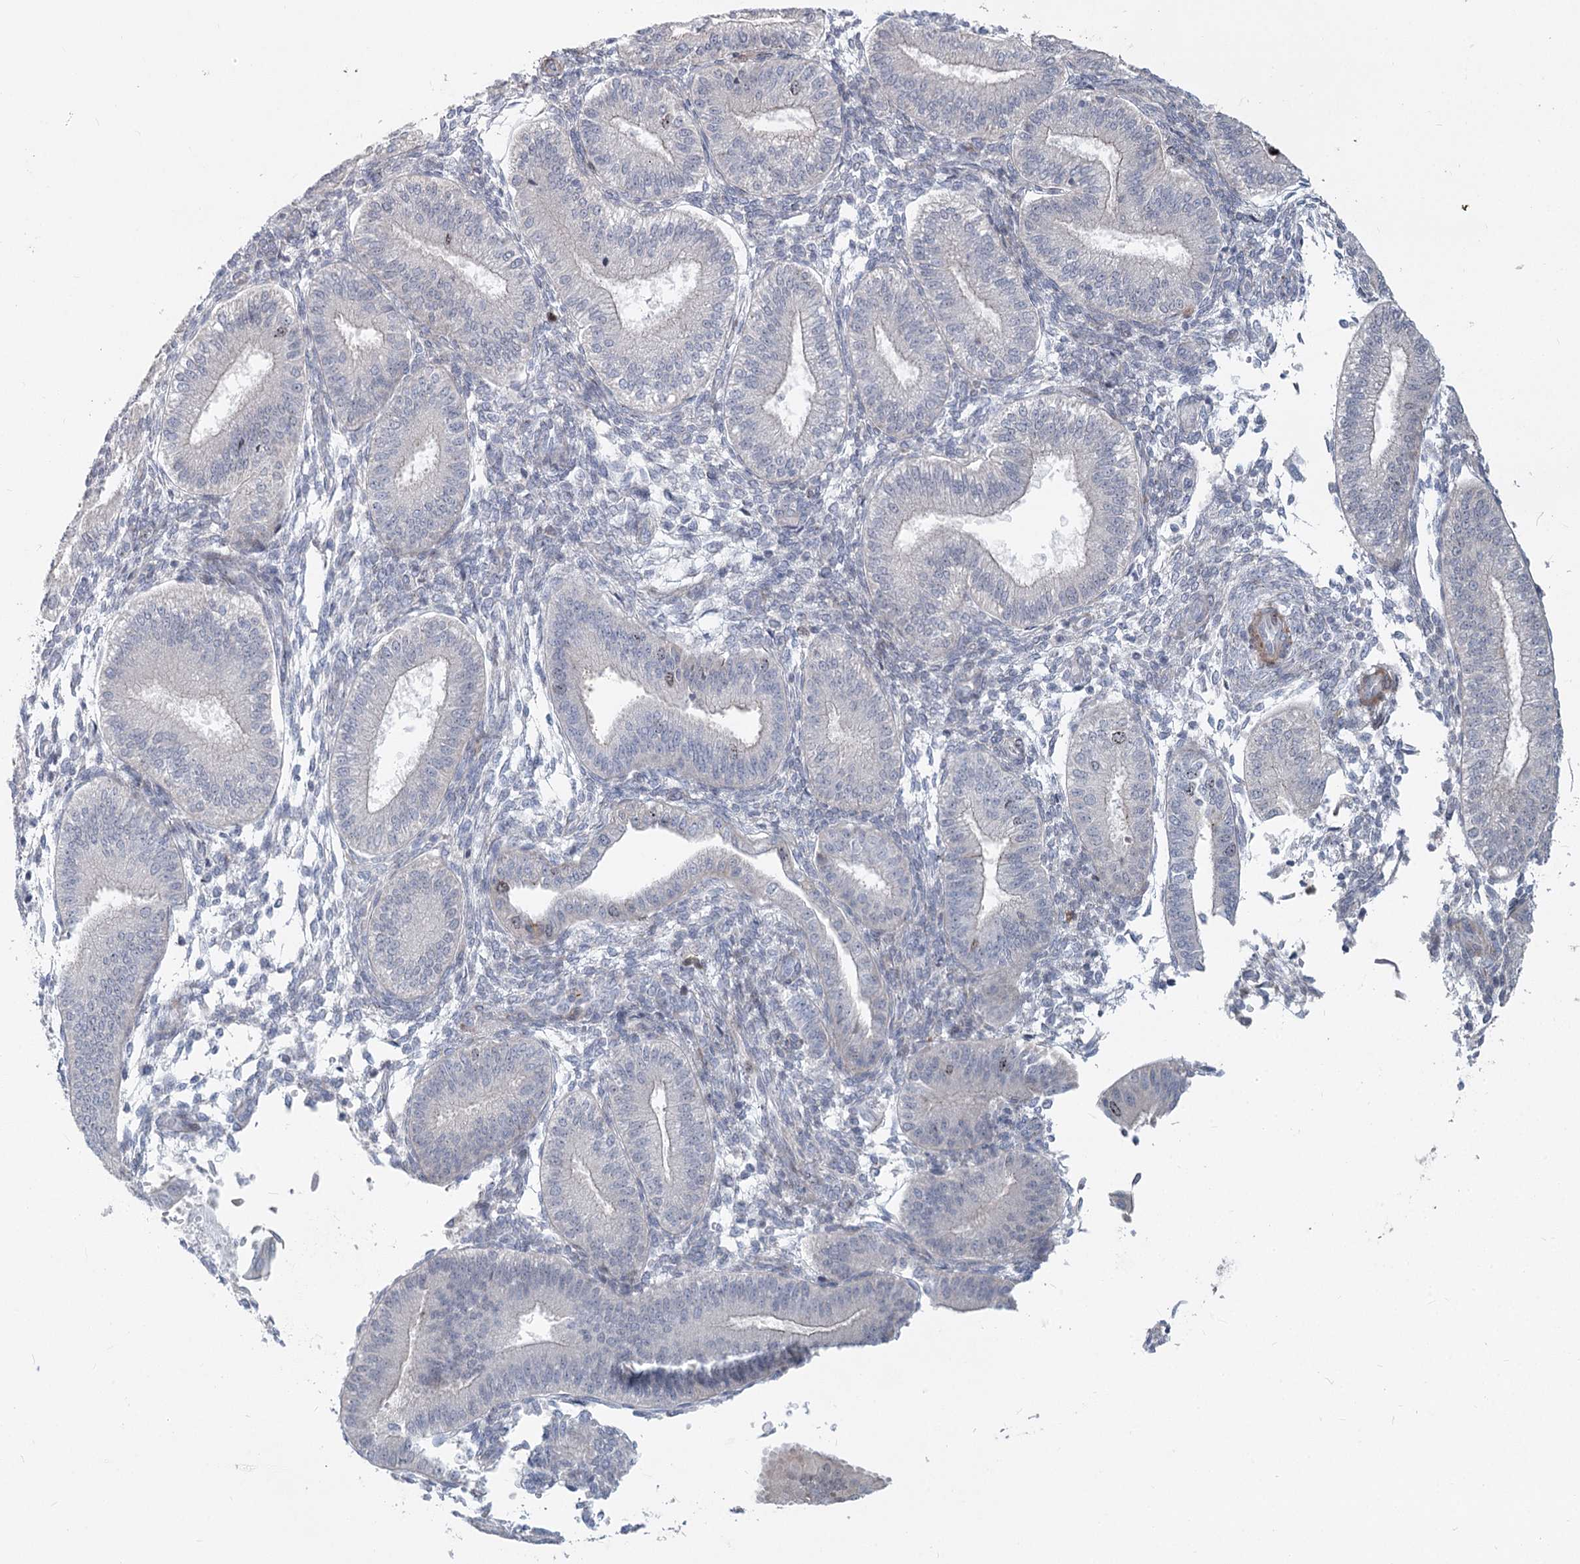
{"staining": {"intensity": "negative", "quantity": "none", "location": "none"}, "tissue": "endometrium", "cell_type": "Cells in endometrial stroma", "image_type": "normal", "snomed": [{"axis": "morphology", "description": "Normal tissue, NOS"}, {"axis": "topography", "description": "Endometrium"}], "caption": "DAB (3,3'-diaminobenzidine) immunohistochemical staining of normal endometrium shows no significant expression in cells in endometrial stroma. The staining is performed using DAB (3,3'-diaminobenzidine) brown chromogen with nuclei counter-stained in using hematoxylin.", "gene": "ABITRAM", "patient": {"sex": "female", "age": 39}}